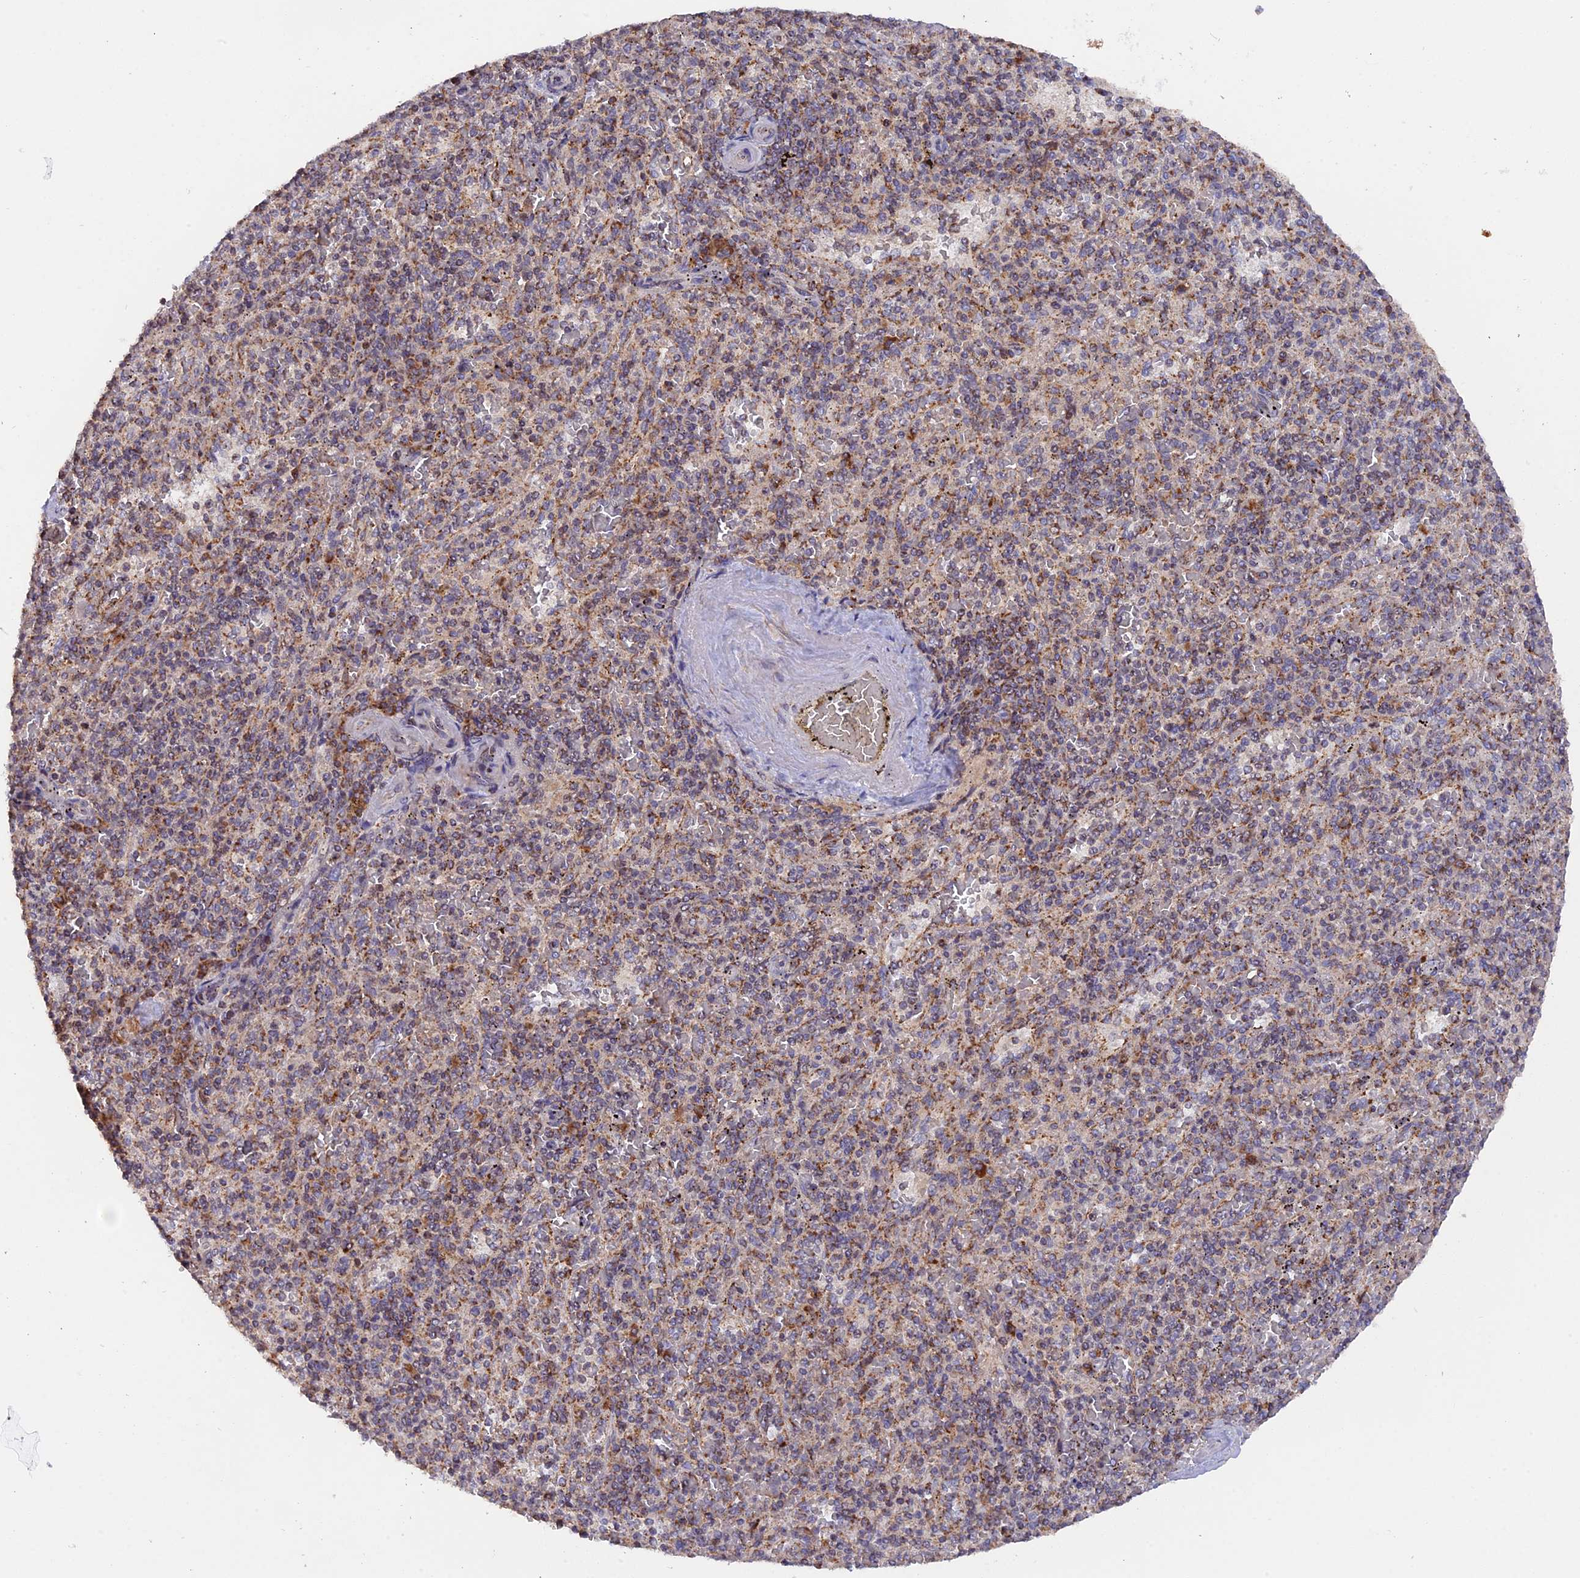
{"staining": {"intensity": "moderate", "quantity": "25%-75%", "location": "cytoplasmic/membranous"}, "tissue": "spleen", "cell_type": "Cells in red pulp", "image_type": "normal", "snomed": [{"axis": "morphology", "description": "Normal tissue, NOS"}, {"axis": "topography", "description": "Spleen"}], "caption": "High-power microscopy captured an immunohistochemistry (IHC) photomicrograph of benign spleen, revealing moderate cytoplasmic/membranous expression in about 25%-75% of cells in red pulp. (DAB IHC with brightfield microscopy, high magnification).", "gene": "MPV17L", "patient": {"sex": "male", "age": 82}}